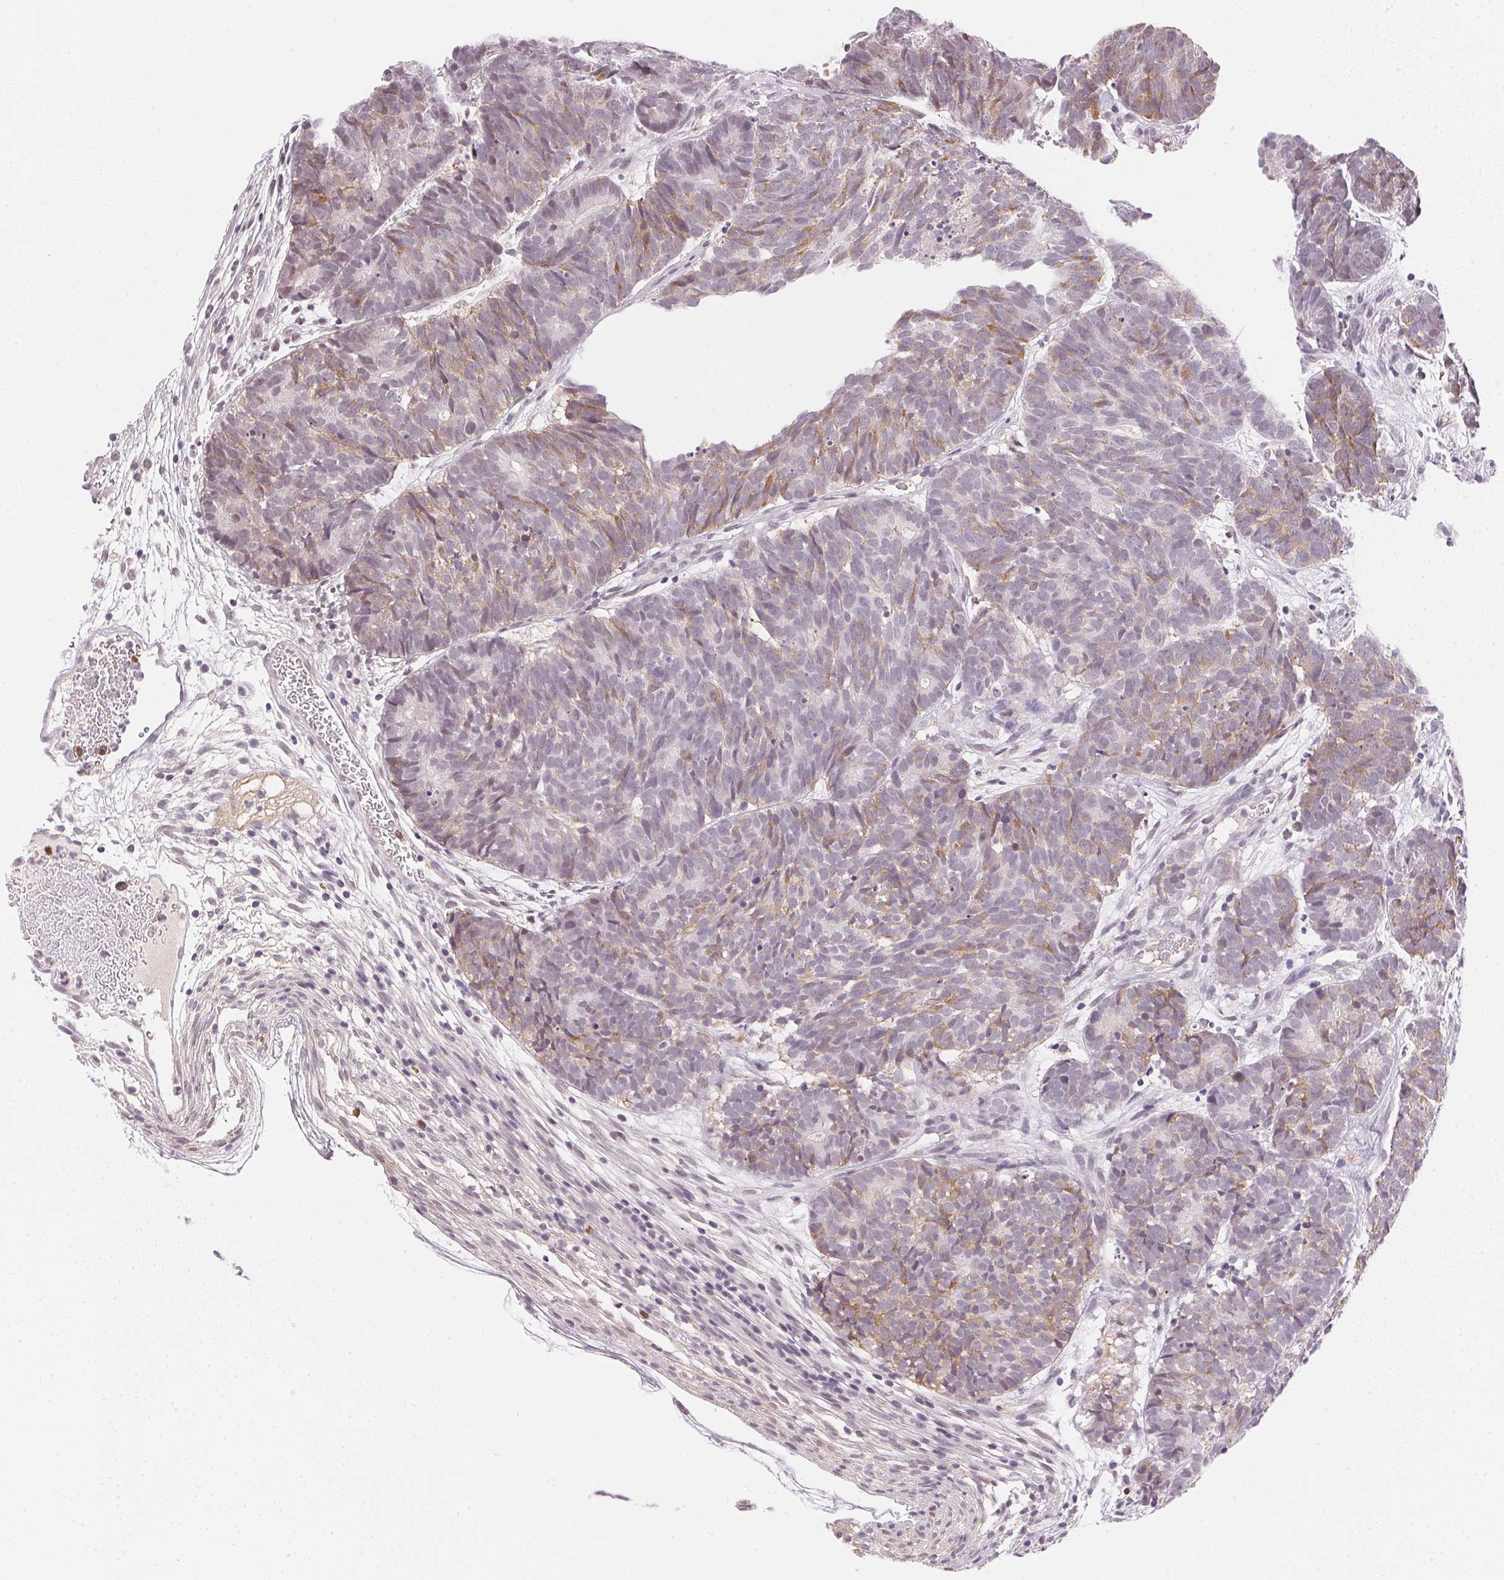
{"staining": {"intensity": "weak", "quantity": "25%-75%", "location": "cytoplasmic/membranous"}, "tissue": "head and neck cancer", "cell_type": "Tumor cells", "image_type": "cancer", "snomed": [{"axis": "morphology", "description": "Adenocarcinoma, NOS"}, {"axis": "topography", "description": "Head-Neck"}], "caption": "Tumor cells demonstrate weak cytoplasmic/membranous expression in approximately 25%-75% of cells in adenocarcinoma (head and neck). (IHC, brightfield microscopy, high magnification).", "gene": "FNDC4", "patient": {"sex": "female", "age": 81}}